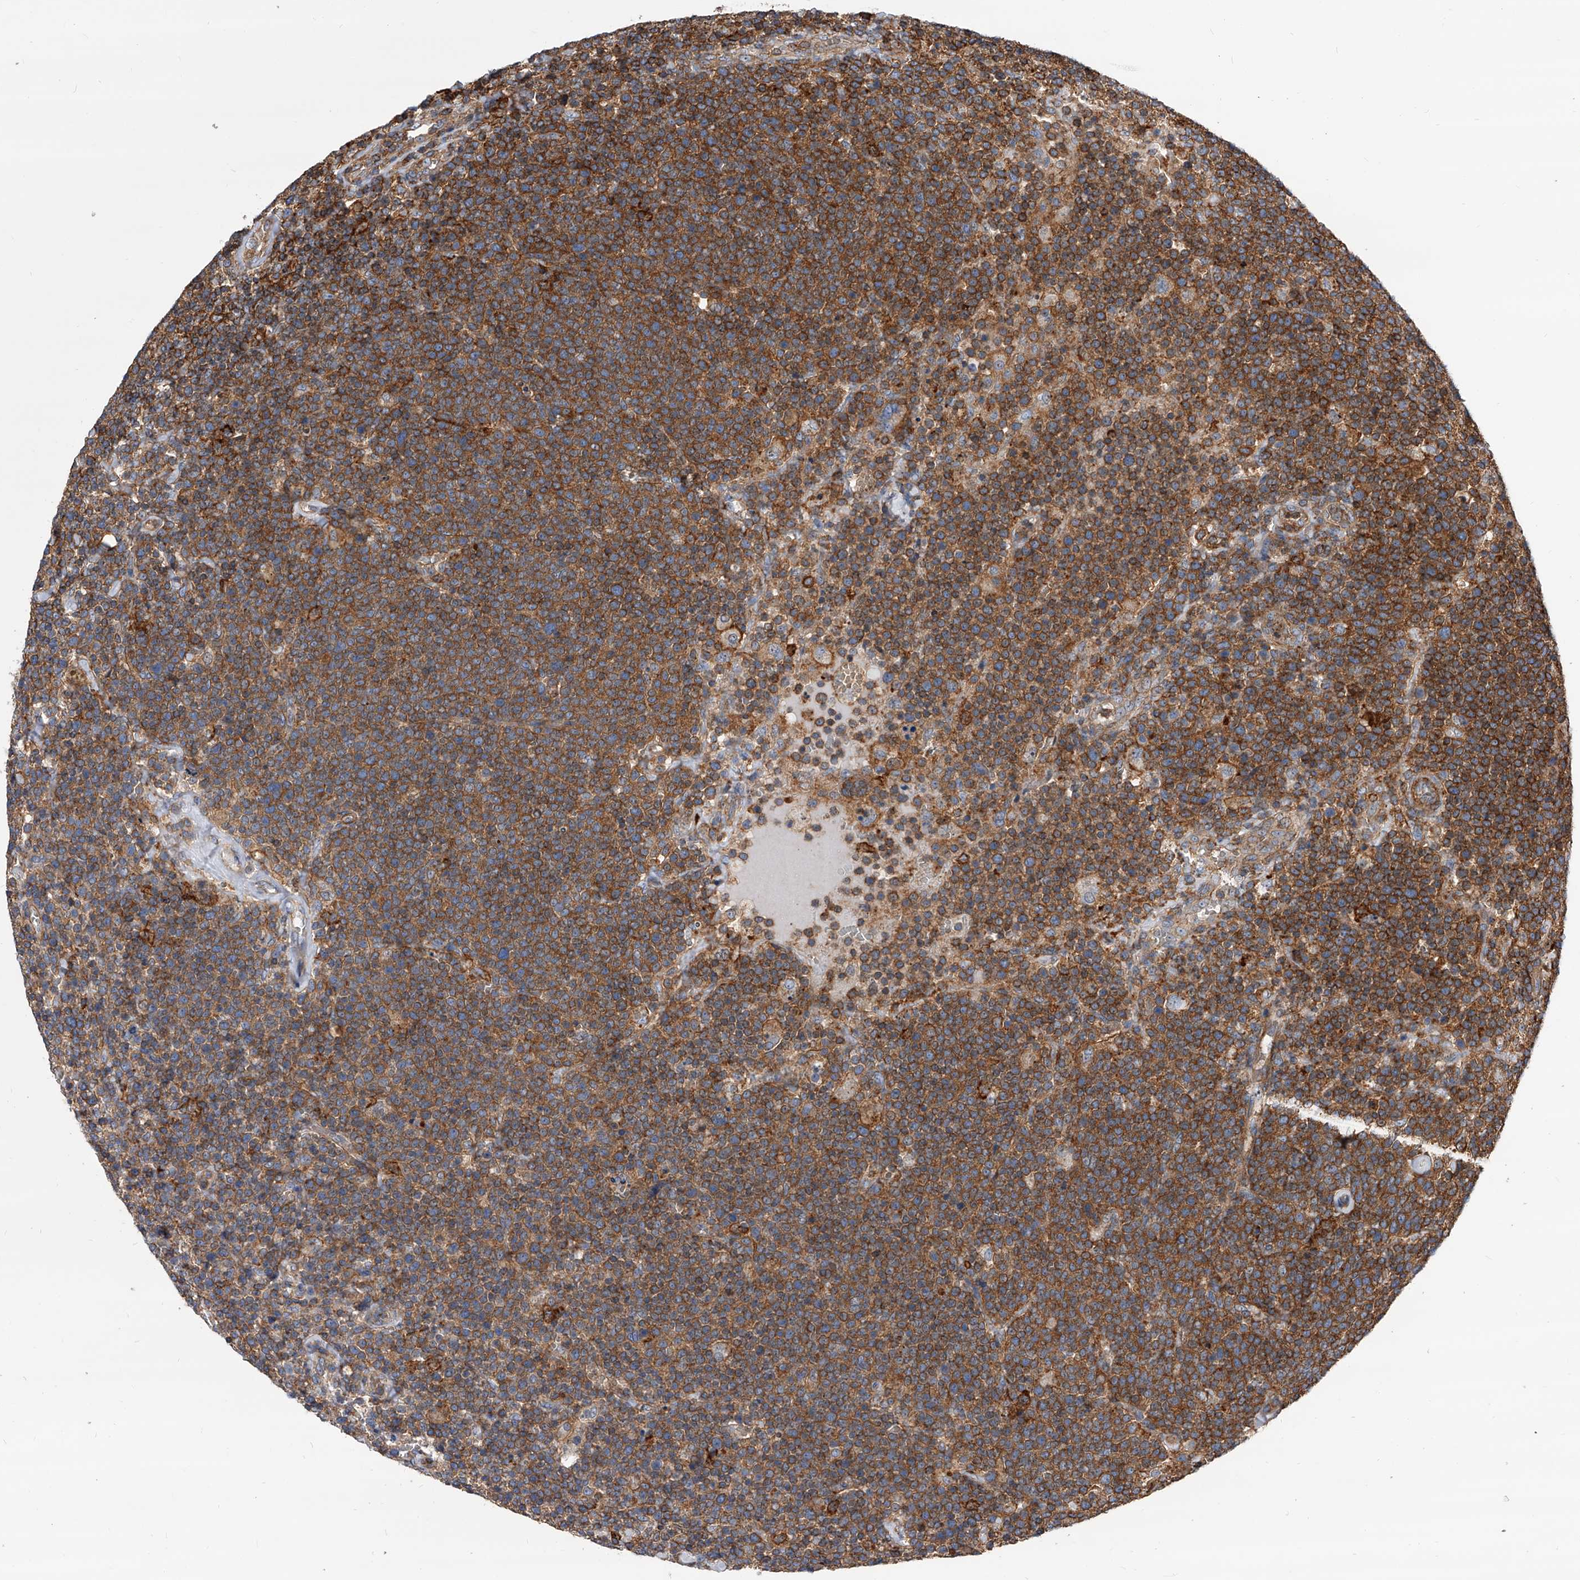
{"staining": {"intensity": "moderate", "quantity": ">75%", "location": "cytoplasmic/membranous"}, "tissue": "lymphoma", "cell_type": "Tumor cells", "image_type": "cancer", "snomed": [{"axis": "morphology", "description": "Malignant lymphoma, non-Hodgkin's type, High grade"}, {"axis": "topography", "description": "Lymph node"}], "caption": "Lymphoma tissue exhibits moderate cytoplasmic/membranous staining in approximately >75% of tumor cells", "gene": "PISD", "patient": {"sex": "male", "age": 61}}